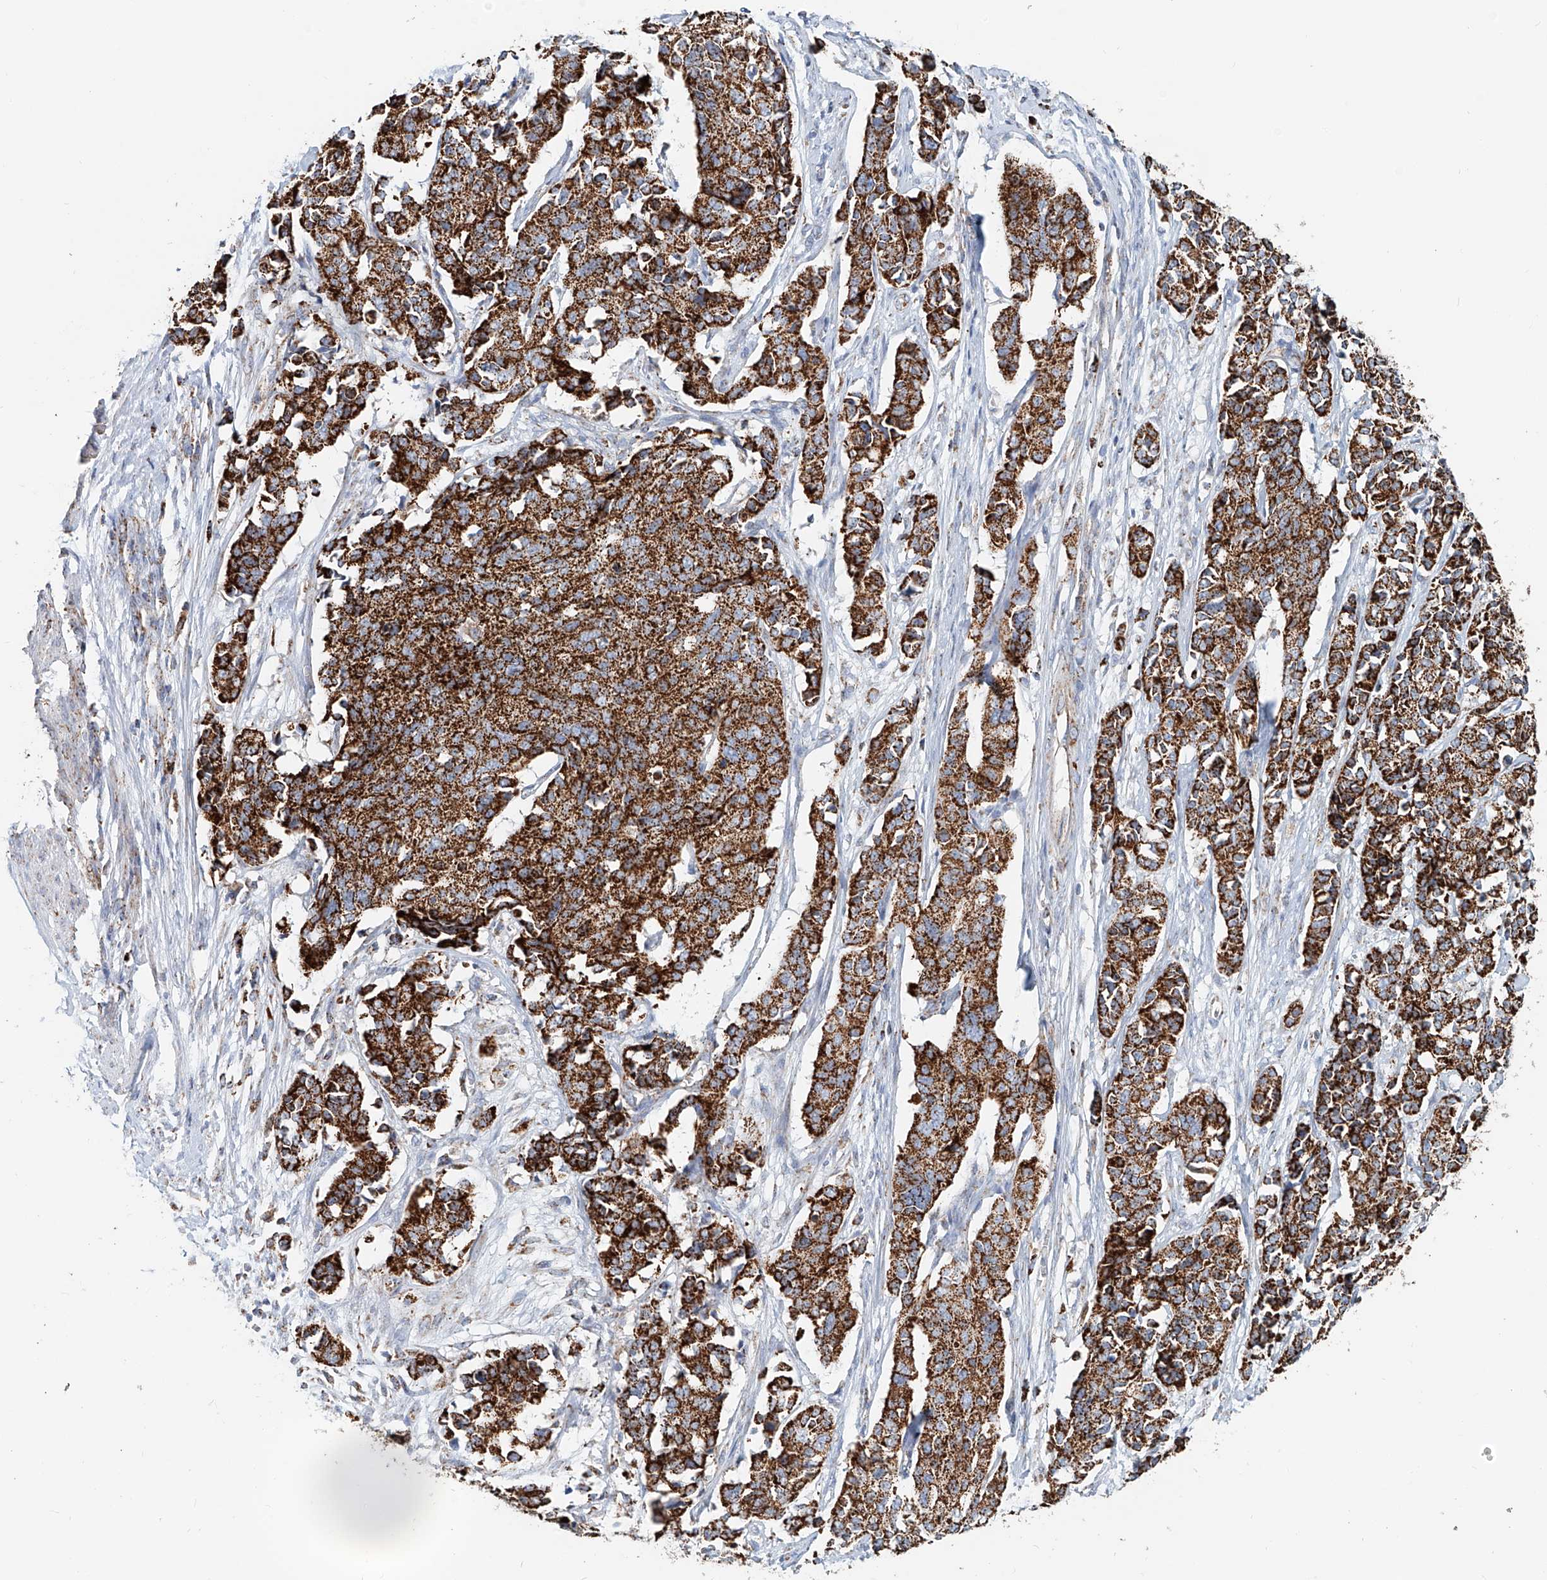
{"staining": {"intensity": "strong", "quantity": ">75%", "location": "cytoplasmic/membranous"}, "tissue": "cervical cancer", "cell_type": "Tumor cells", "image_type": "cancer", "snomed": [{"axis": "morphology", "description": "Normal tissue, NOS"}, {"axis": "morphology", "description": "Squamous cell carcinoma, NOS"}, {"axis": "topography", "description": "Cervix"}], "caption": "A photomicrograph of human cervical cancer (squamous cell carcinoma) stained for a protein shows strong cytoplasmic/membranous brown staining in tumor cells.", "gene": "CARD10", "patient": {"sex": "female", "age": 35}}